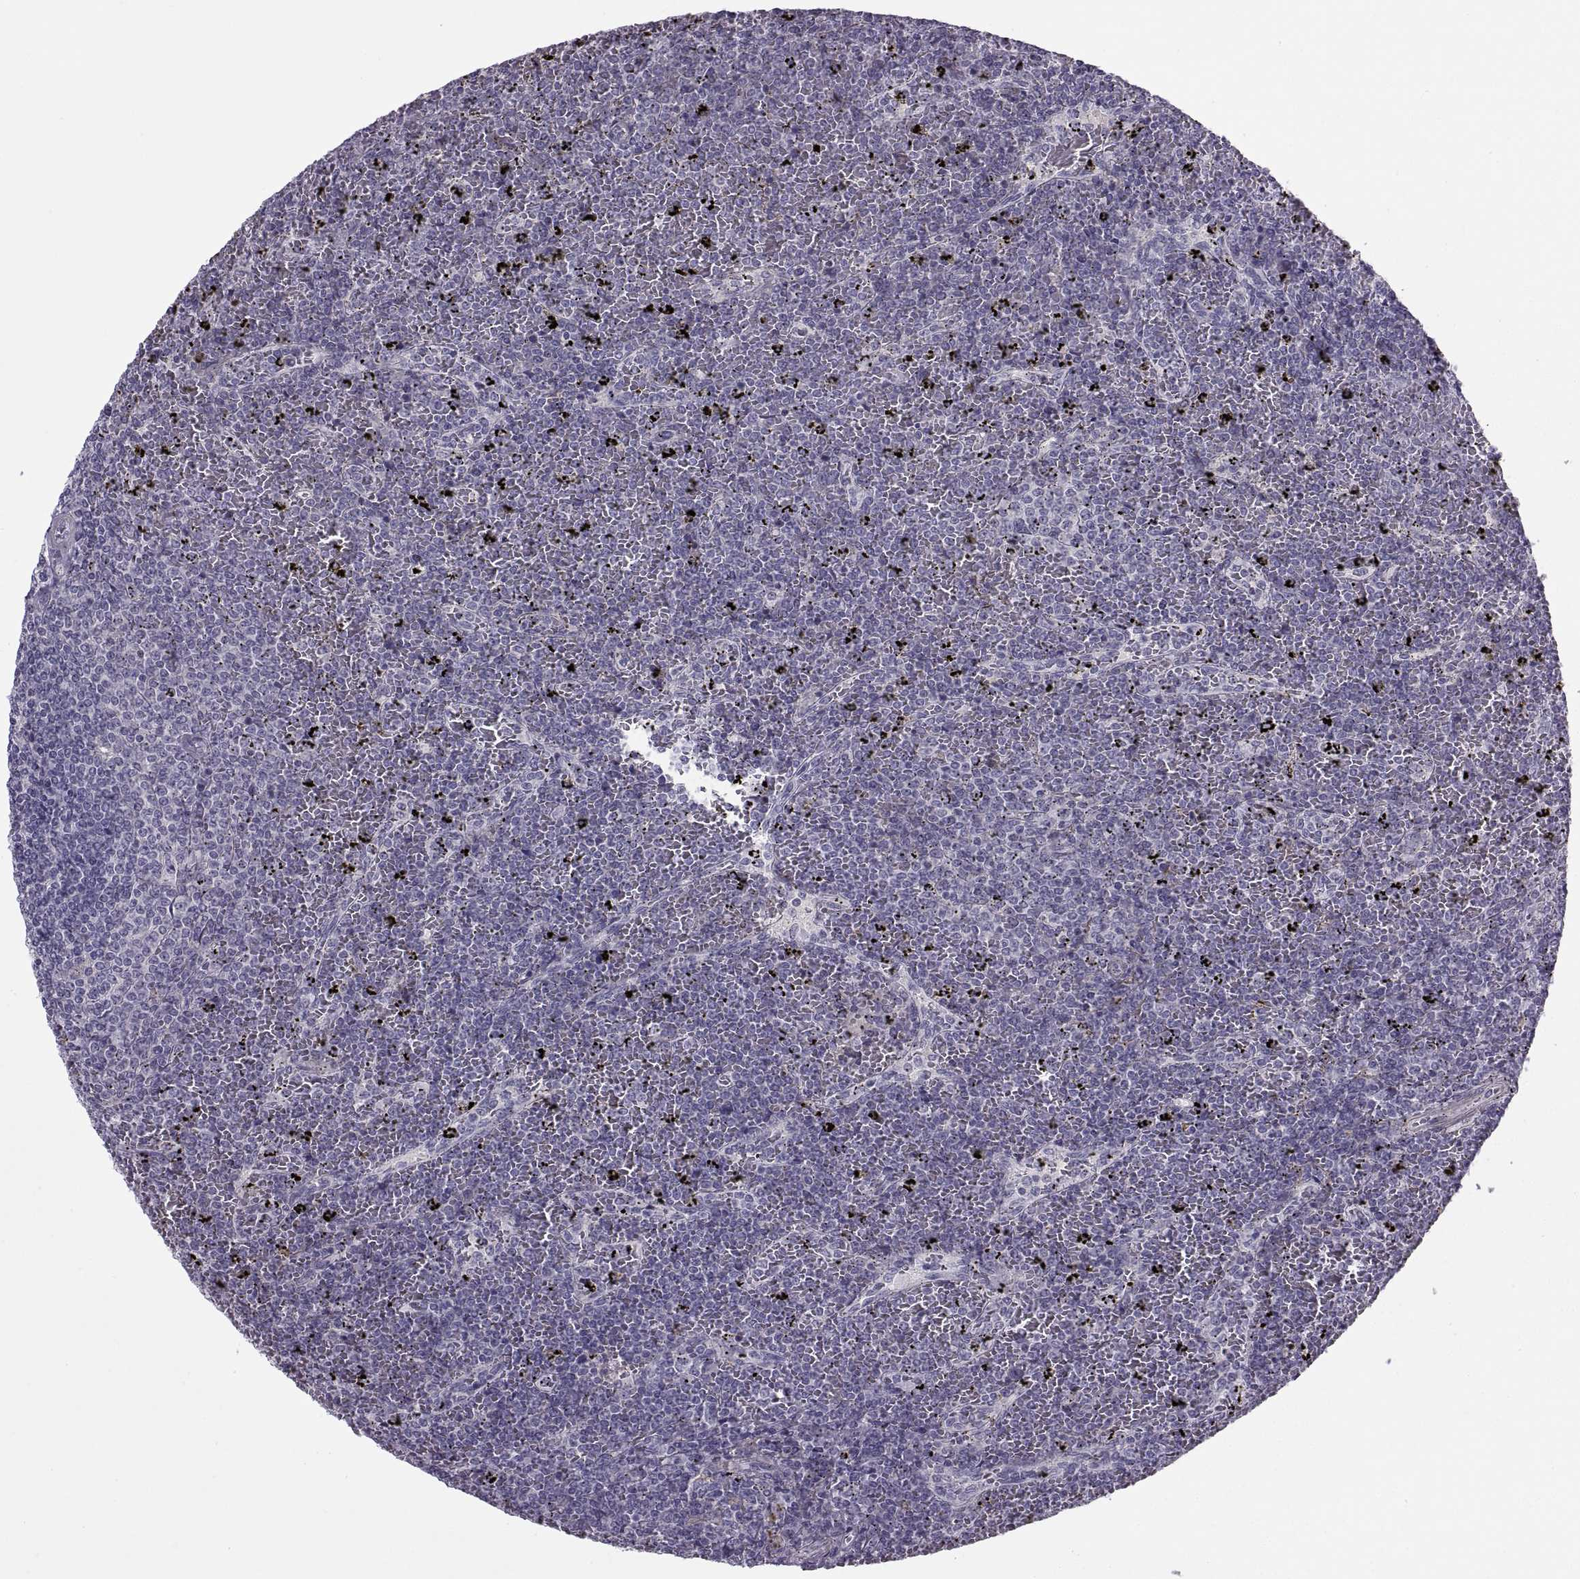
{"staining": {"intensity": "negative", "quantity": "none", "location": "none"}, "tissue": "lymphoma", "cell_type": "Tumor cells", "image_type": "cancer", "snomed": [{"axis": "morphology", "description": "Malignant lymphoma, non-Hodgkin's type, Low grade"}, {"axis": "topography", "description": "Spleen"}], "caption": "IHC micrograph of neoplastic tissue: low-grade malignant lymphoma, non-Hodgkin's type stained with DAB (3,3'-diaminobenzidine) reveals no significant protein staining in tumor cells.", "gene": "BSPH1", "patient": {"sex": "female", "age": 77}}